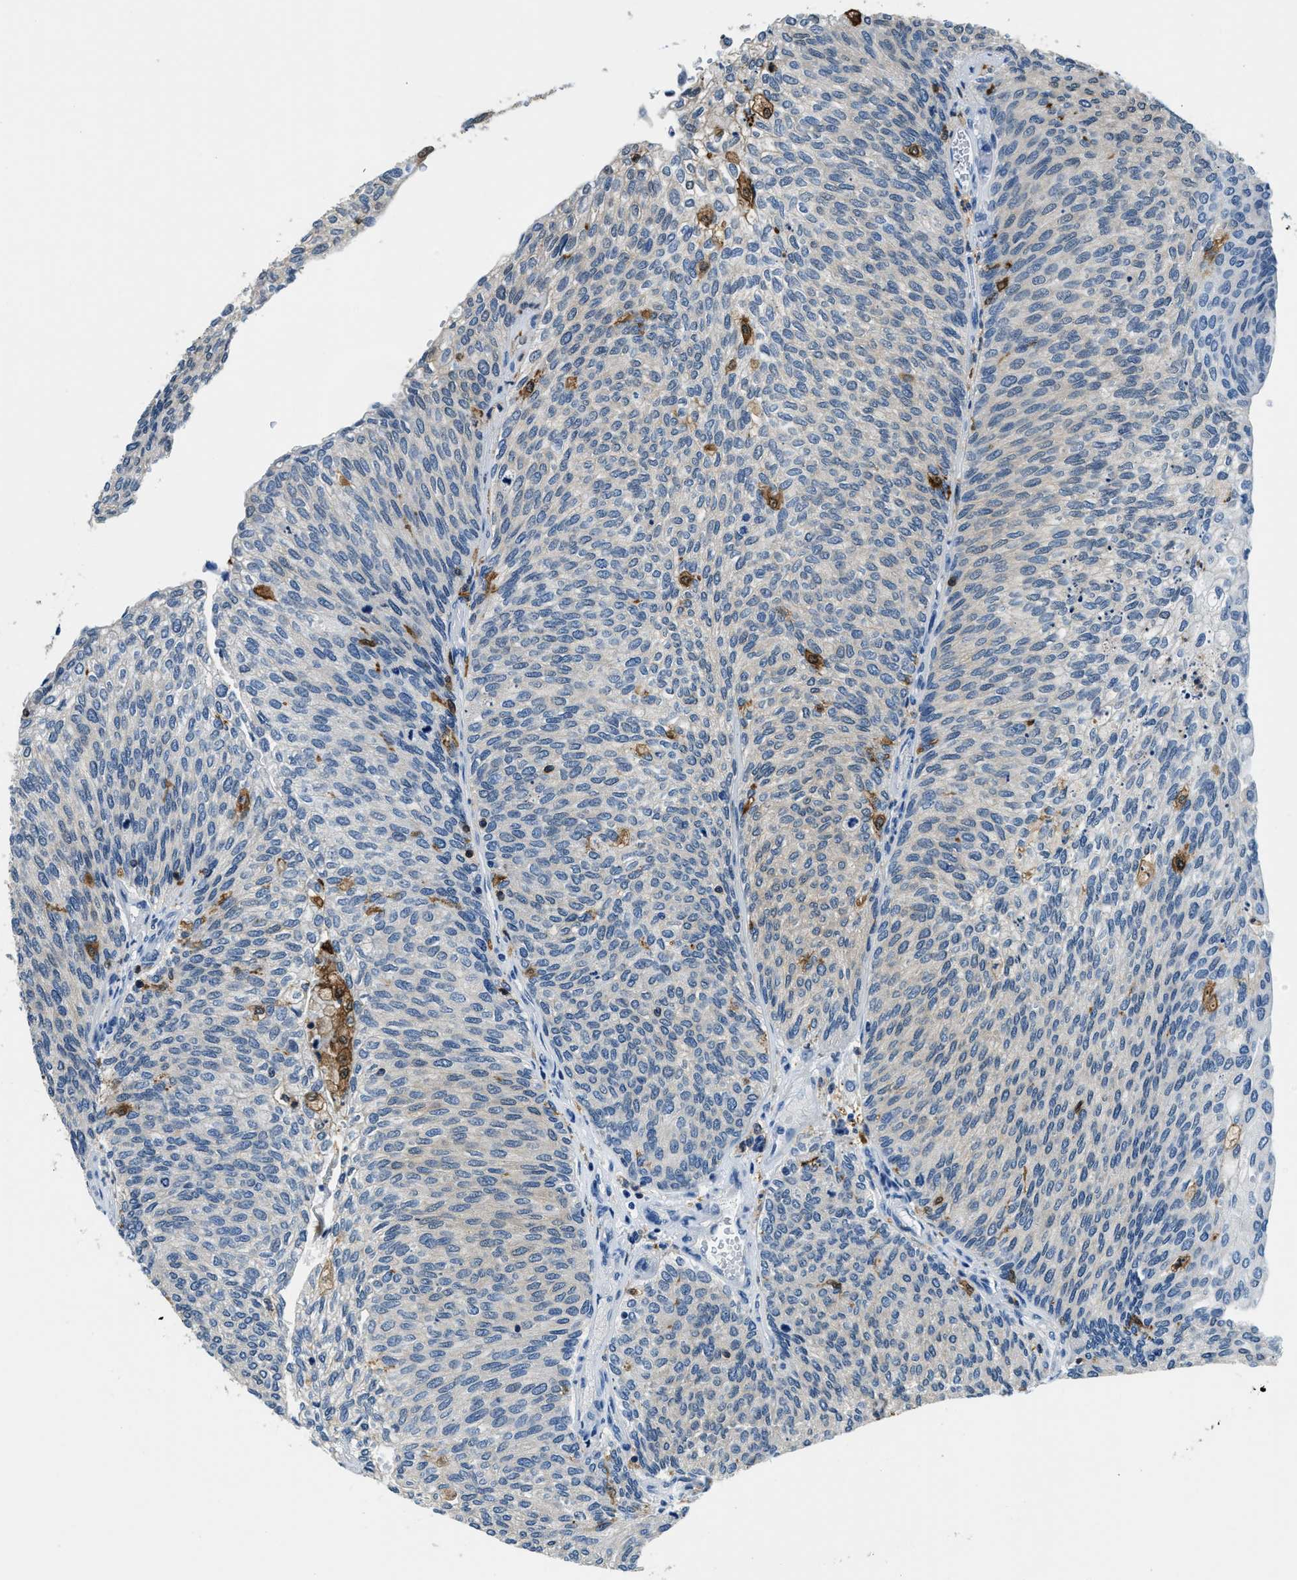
{"staining": {"intensity": "negative", "quantity": "none", "location": "none"}, "tissue": "urothelial cancer", "cell_type": "Tumor cells", "image_type": "cancer", "snomed": [{"axis": "morphology", "description": "Urothelial carcinoma, Low grade"}, {"axis": "topography", "description": "Urinary bladder"}], "caption": "Tumor cells show no significant protein positivity in urothelial cancer.", "gene": "CAPG", "patient": {"sex": "female", "age": 79}}